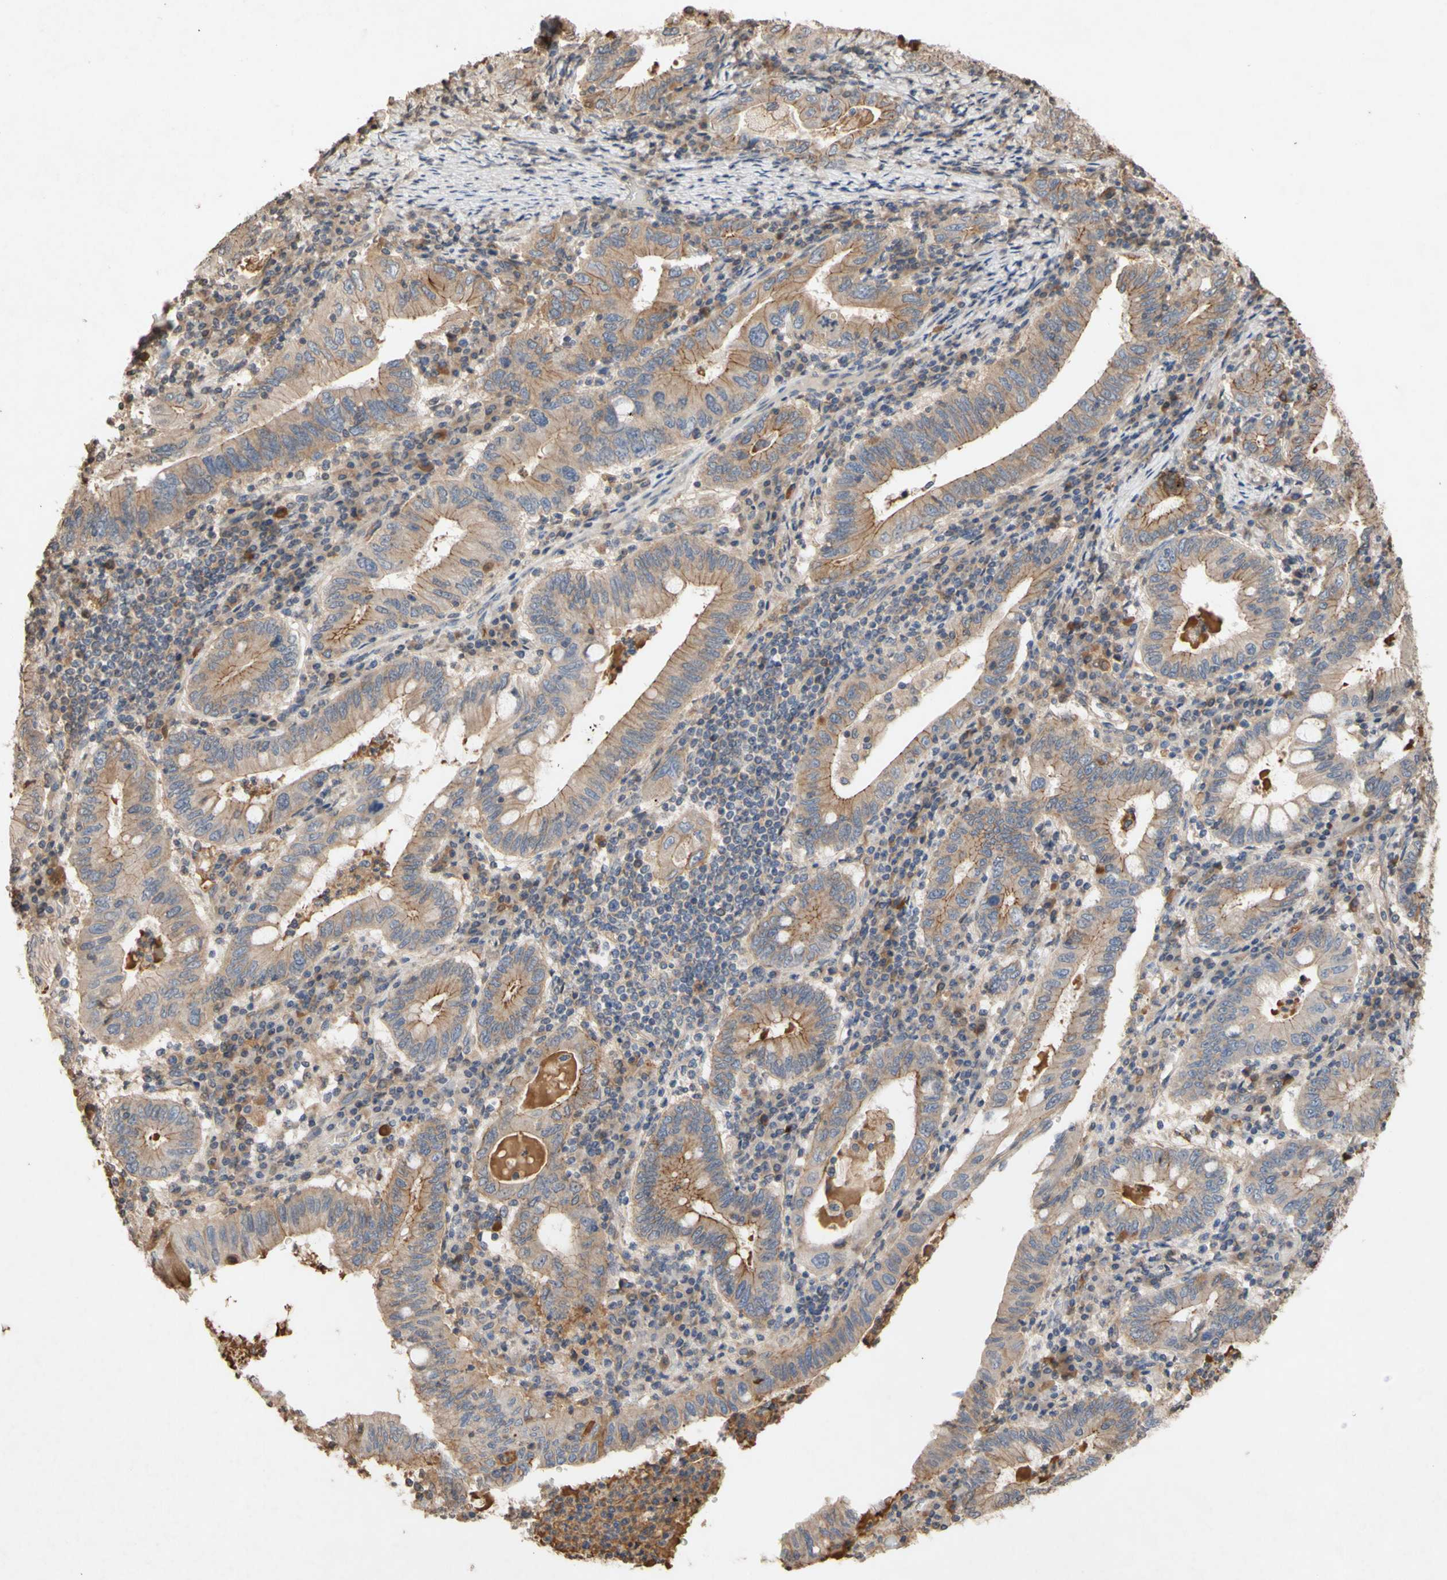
{"staining": {"intensity": "moderate", "quantity": ">75%", "location": "cytoplasmic/membranous"}, "tissue": "stomach cancer", "cell_type": "Tumor cells", "image_type": "cancer", "snomed": [{"axis": "morphology", "description": "Normal tissue, NOS"}, {"axis": "morphology", "description": "Adenocarcinoma, NOS"}, {"axis": "topography", "description": "Esophagus"}, {"axis": "topography", "description": "Stomach, upper"}, {"axis": "topography", "description": "Peripheral nerve tissue"}], "caption": "Immunohistochemistry photomicrograph of neoplastic tissue: stomach adenocarcinoma stained using immunohistochemistry exhibits medium levels of moderate protein expression localized specifically in the cytoplasmic/membranous of tumor cells, appearing as a cytoplasmic/membranous brown color.", "gene": "NECTIN3", "patient": {"sex": "male", "age": 62}}